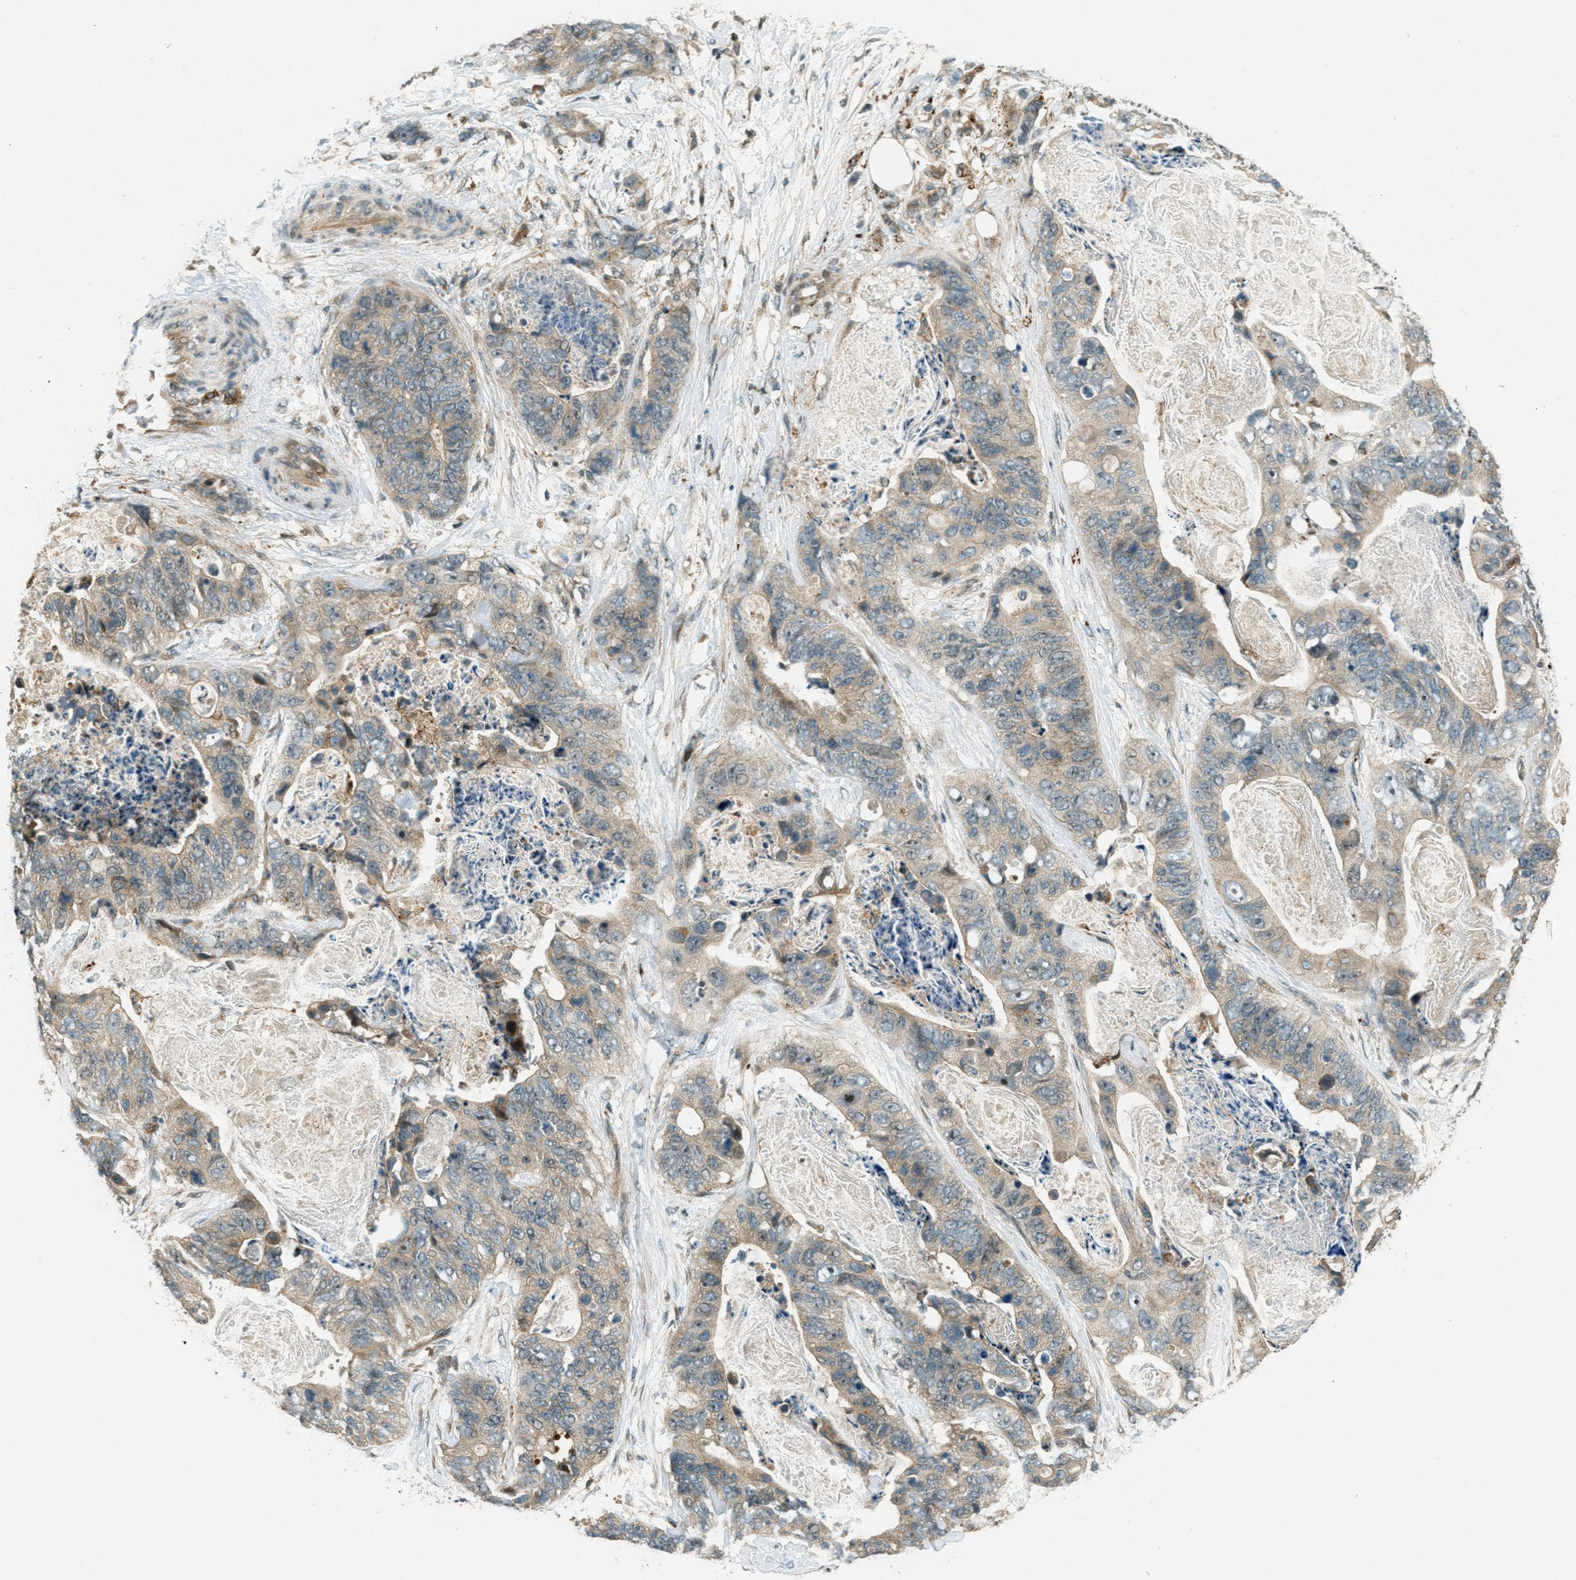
{"staining": {"intensity": "weak", "quantity": ">75%", "location": "cytoplasmic/membranous"}, "tissue": "stomach cancer", "cell_type": "Tumor cells", "image_type": "cancer", "snomed": [{"axis": "morphology", "description": "Adenocarcinoma, NOS"}, {"axis": "topography", "description": "Stomach"}], "caption": "Weak cytoplasmic/membranous staining for a protein is identified in about >75% of tumor cells of stomach cancer (adenocarcinoma) using immunohistochemistry (IHC).", "gene": "PTPN23", "patient": {"sex": "female", "age": 89}}